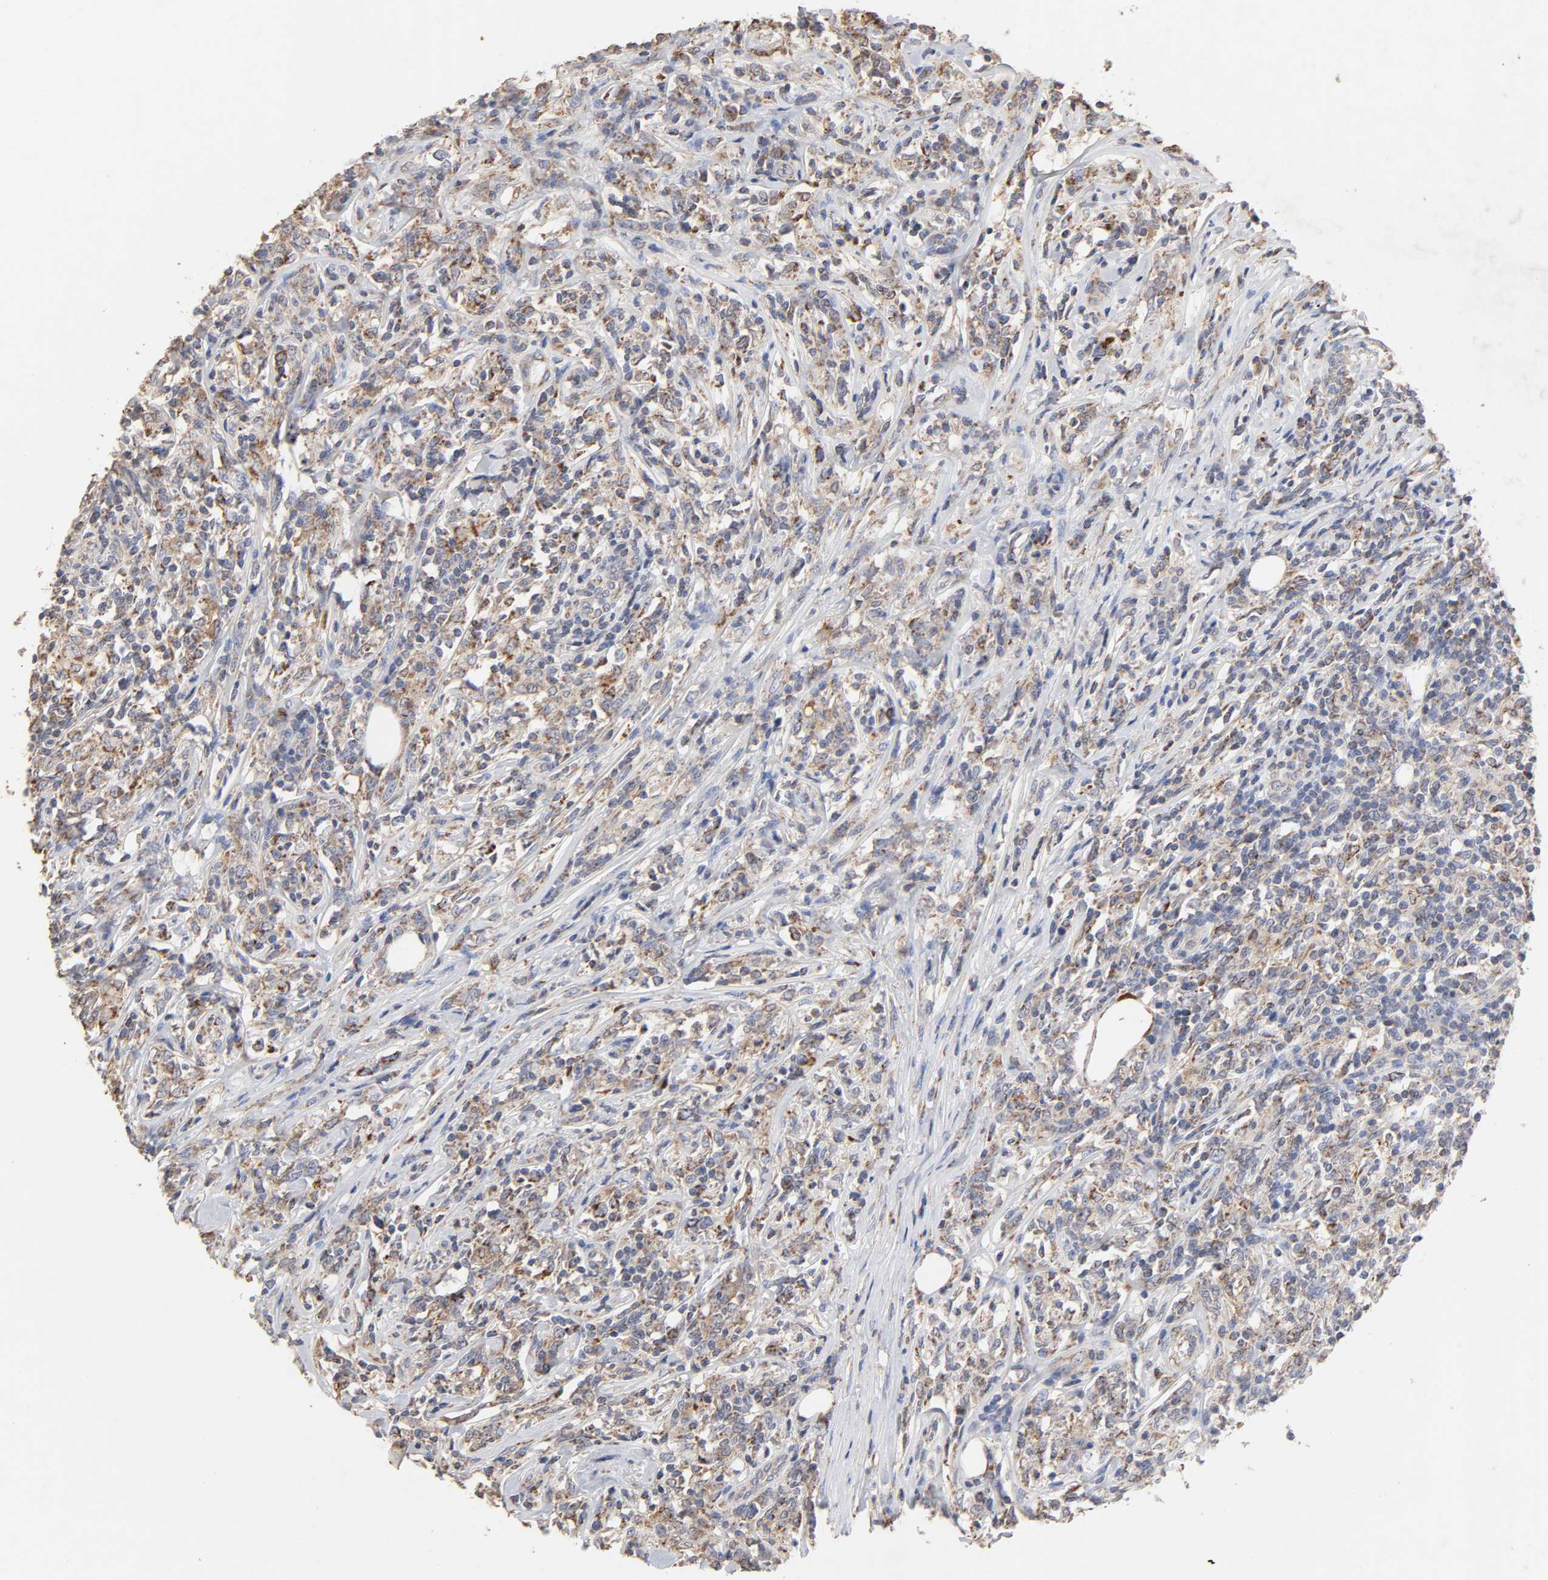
{"staining": {"intensity": "moderate", "quantity": ">75%", "location": "cytoplasmic/membranous"}, "tissue": "lymphoma", "cell_type": "Tumor cells", "image_type": "cancer", "snomed": [{"axis": "morphology", "description": "Malignant lymphoma, non-Hodgkin's type, High grade"}, {"axis": "topography", "description": "Lymph node"}], "caption": "Lymphoma stained with a brown dye displays moderate cytoplasmic/membranous positive expression in approximately >75% of tumor cells.", "gene": "CYCS", "patient": {"sex": "female", "age": 84}}